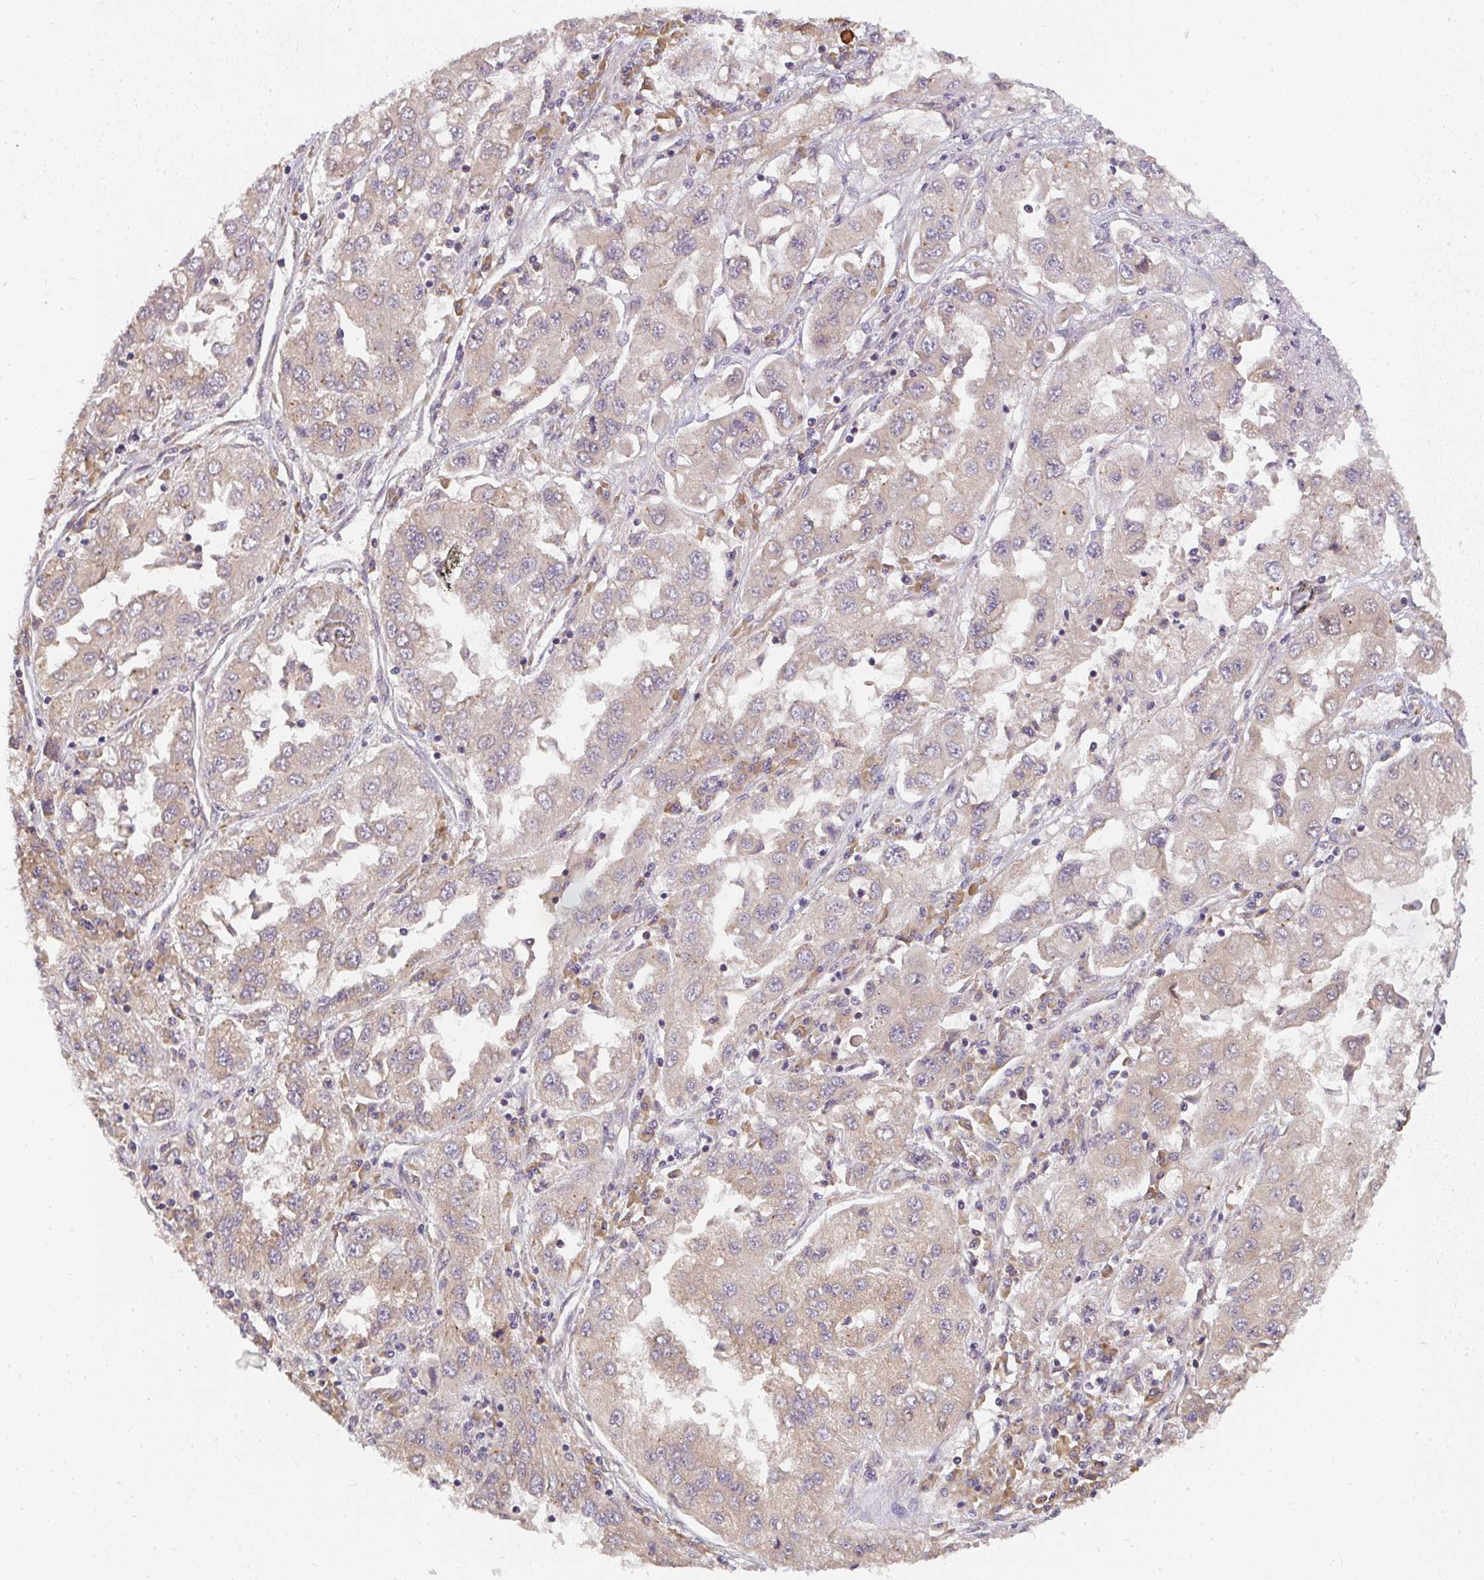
{"staining": {"intensity": "weak", "quantity": ">75%", "location": "cytoplasmic/membranous"}, "tissue": "lung cancer", "cell_type": "Tumor cells", "image_type": "cancer", "snomed": [{"axis": "morphology", "description": "Adenocarcinoma, NOS"}, {"axis": "morphology", "description": "Adenocarcinoma primary or metastatic"}, {"axis": "topography", "description": "Lung"}], "caption": "Approximately >75% of tumor cells in human lung cancer reveal weak cytoplasmic/membranous protein expression as visualized by brown immunohistochemical staining.", "gene": "SLC35B3", "patient": {"sex": "male", "age": 74}}